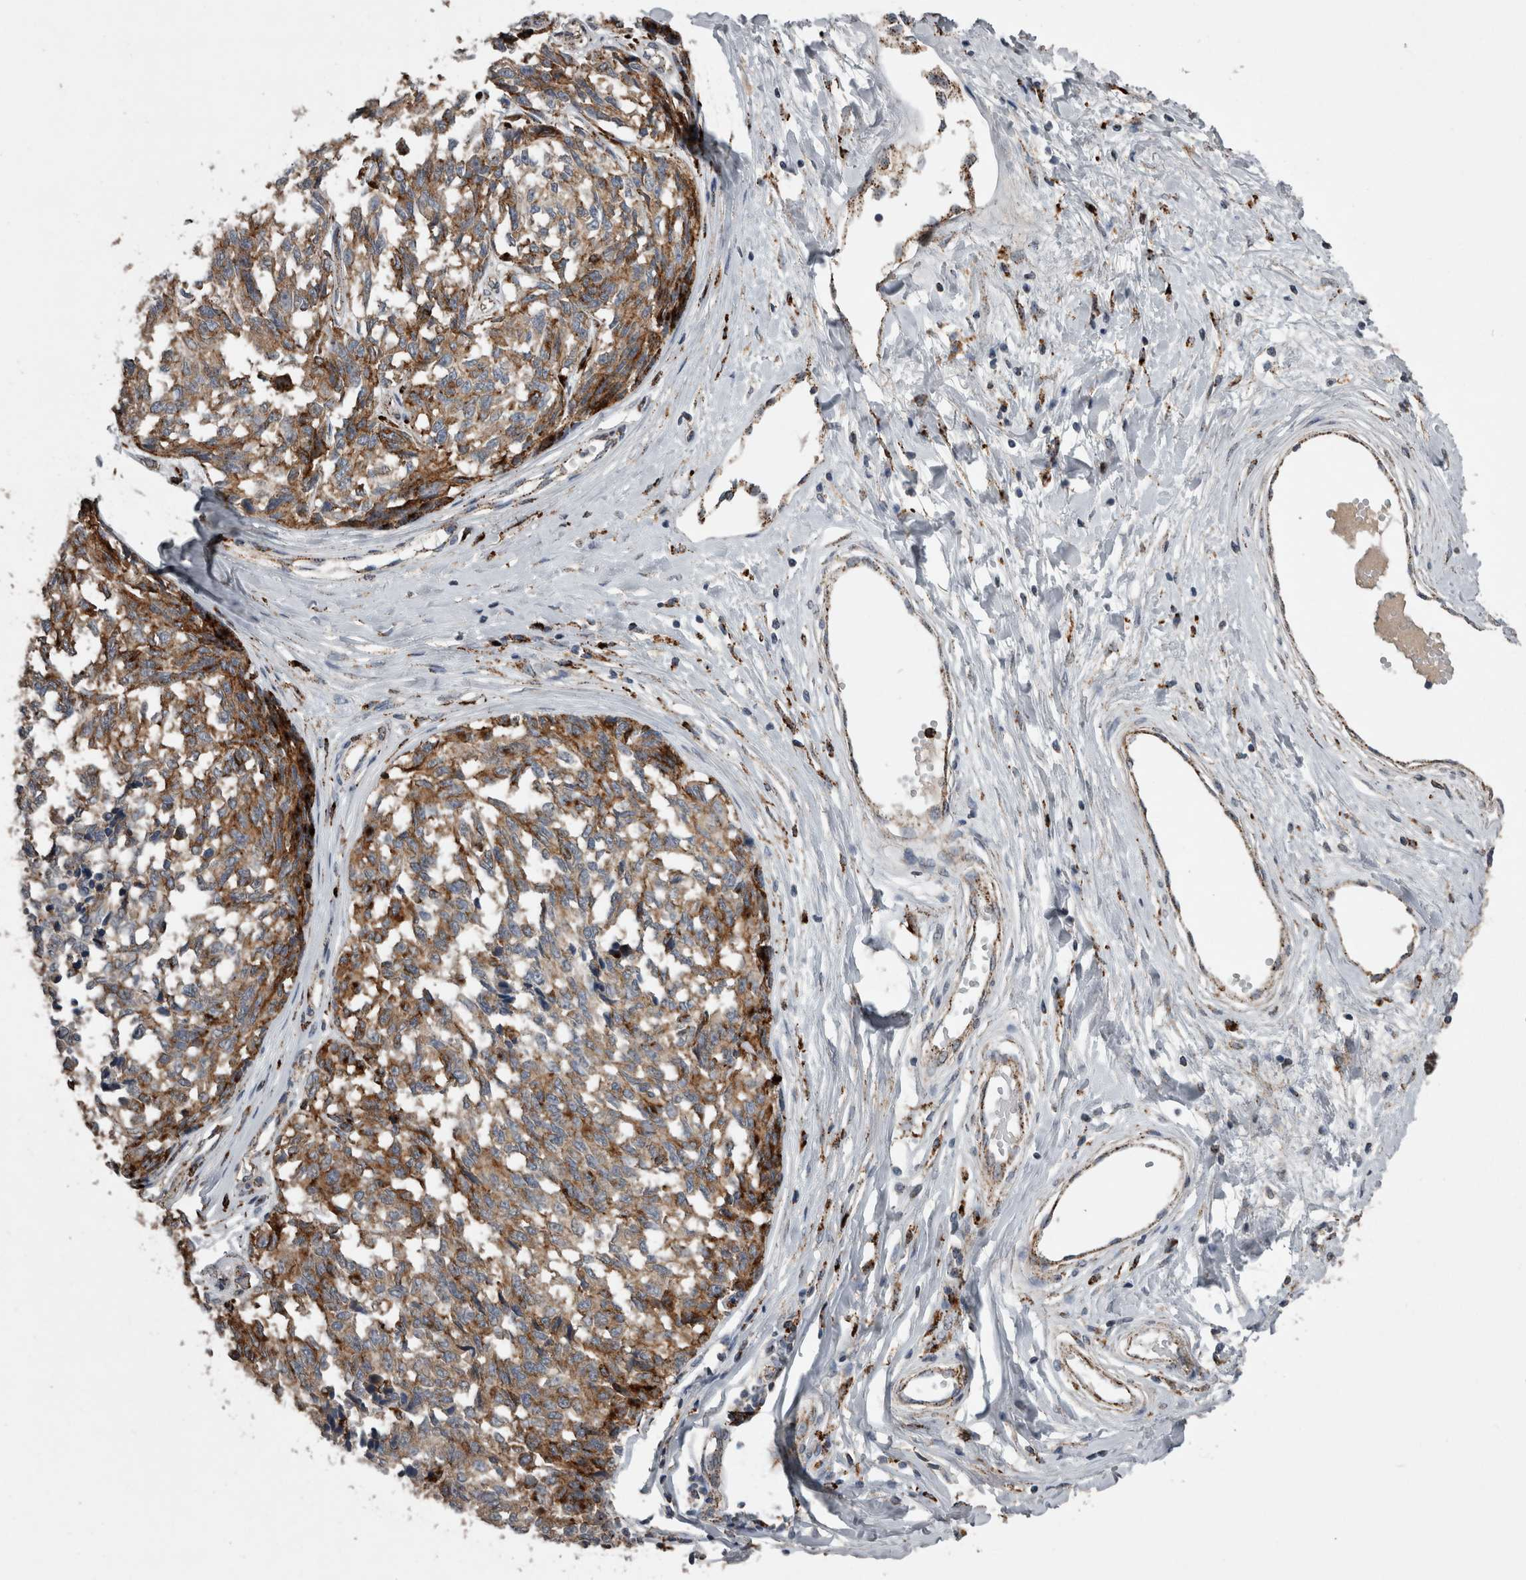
{"staining": {"intensity": "moderate", "quantity": ">75%", "location": "cytoplasmic/membranous"}, "tissue": "melanoma", "cell_type": "Tumor cells", "image_type": "cancer", "snomed": [{"axis": "morphology", "description": "Malignant melanoma, NOS"}, {"axis": "topography", "description": "Skin"}], "caption": "Approximately >75% of tumor cells in malignant melanoma demonstrate moderate cytoplasmic/membranous protein positivity as visualized by brown immunohistochemical staining.", "gene": "CTSZ", "patient": {"sex": "female", "age": 64}}